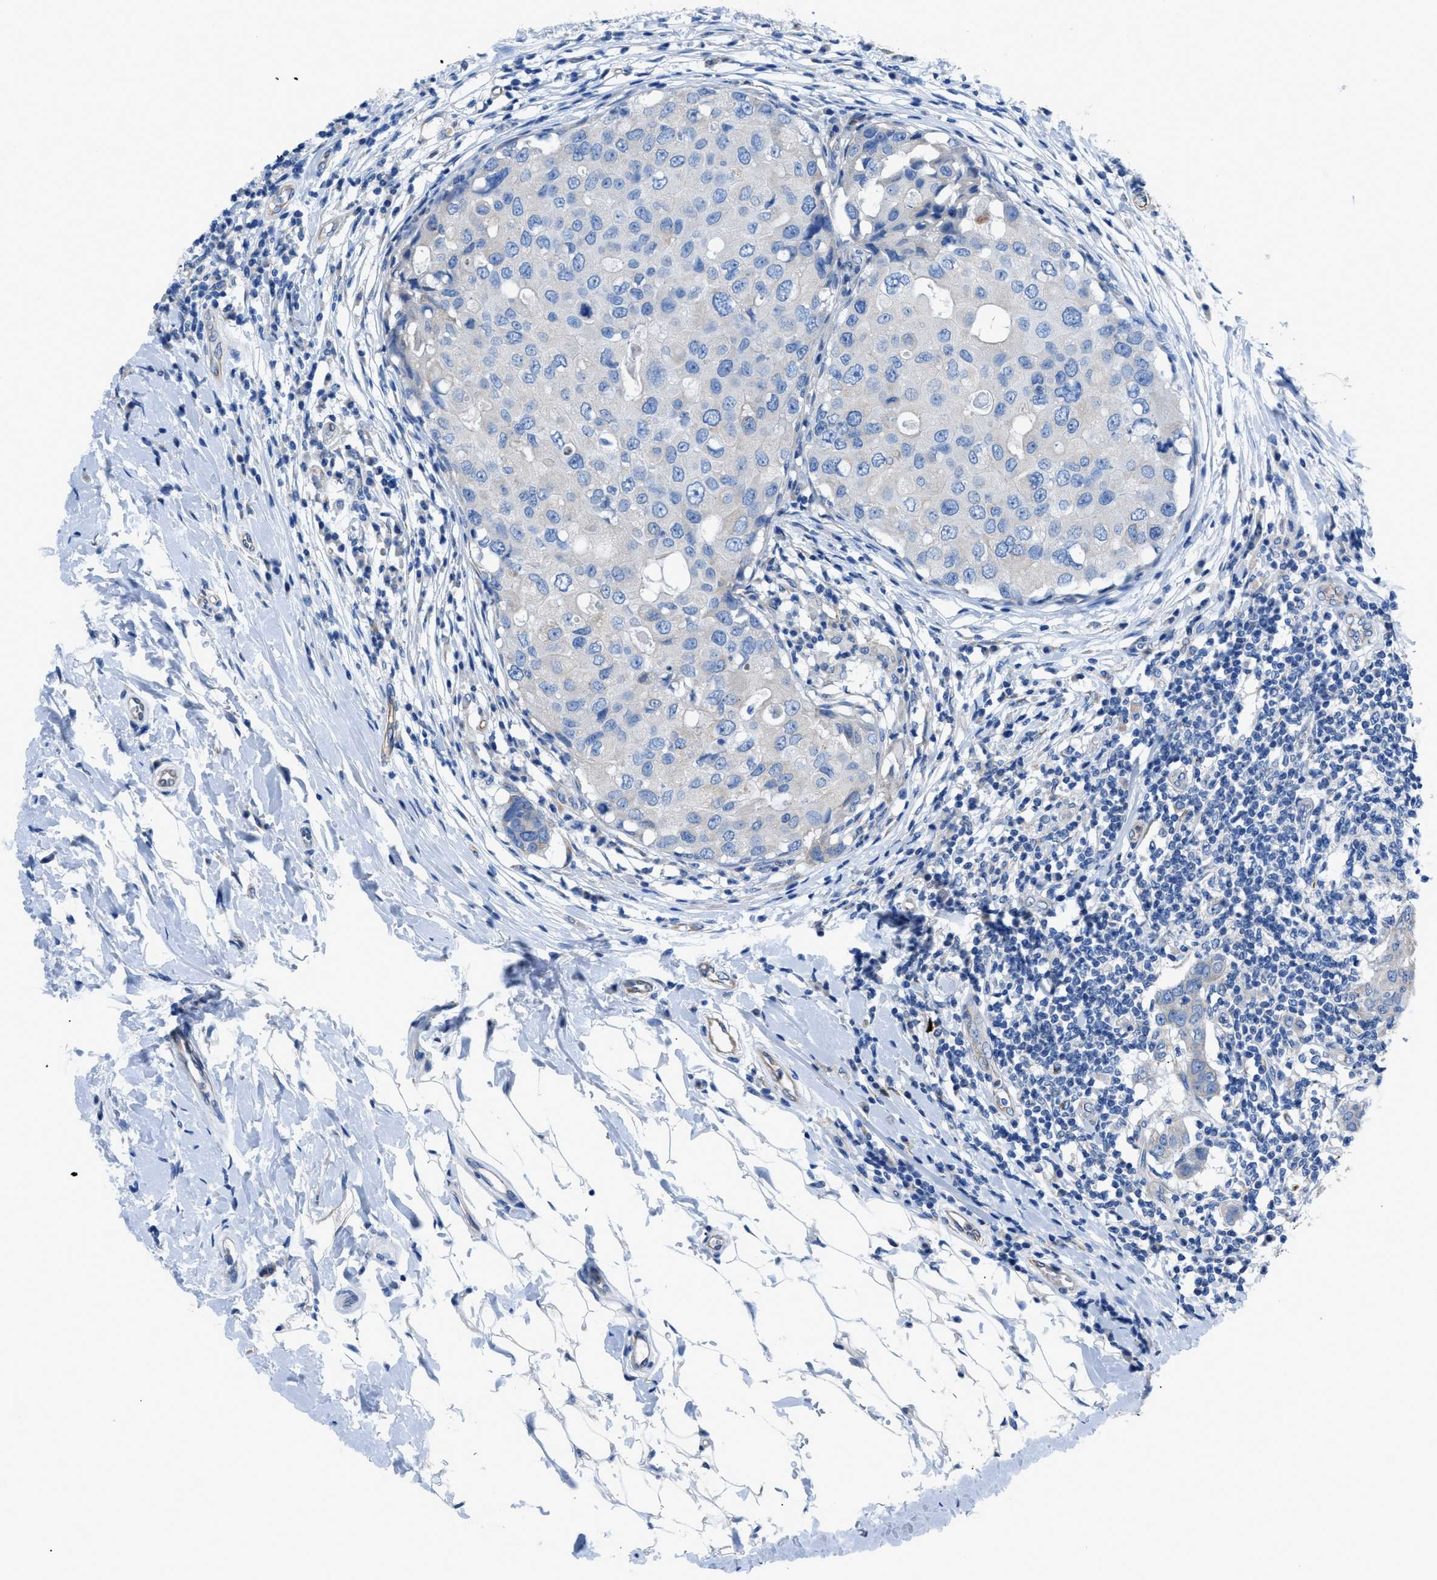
{"staining": {"intensity": "negative", "quantity": "none", "location": "none"}, "tissue": "breast cancer", "cell_type": "Tumor cells", "image_type": "cancer", "snomed": [{"axis": "morphology", "description": "Duct carcinoma"}, {"axis": "topography", "description": "Breast"}], "caption": "The histopathology image displays no significant positivity in tumor cells of breast intraductal carcinoma.", "gene": "ITPR1", "patient": {"sex": "female", "age": 27}}